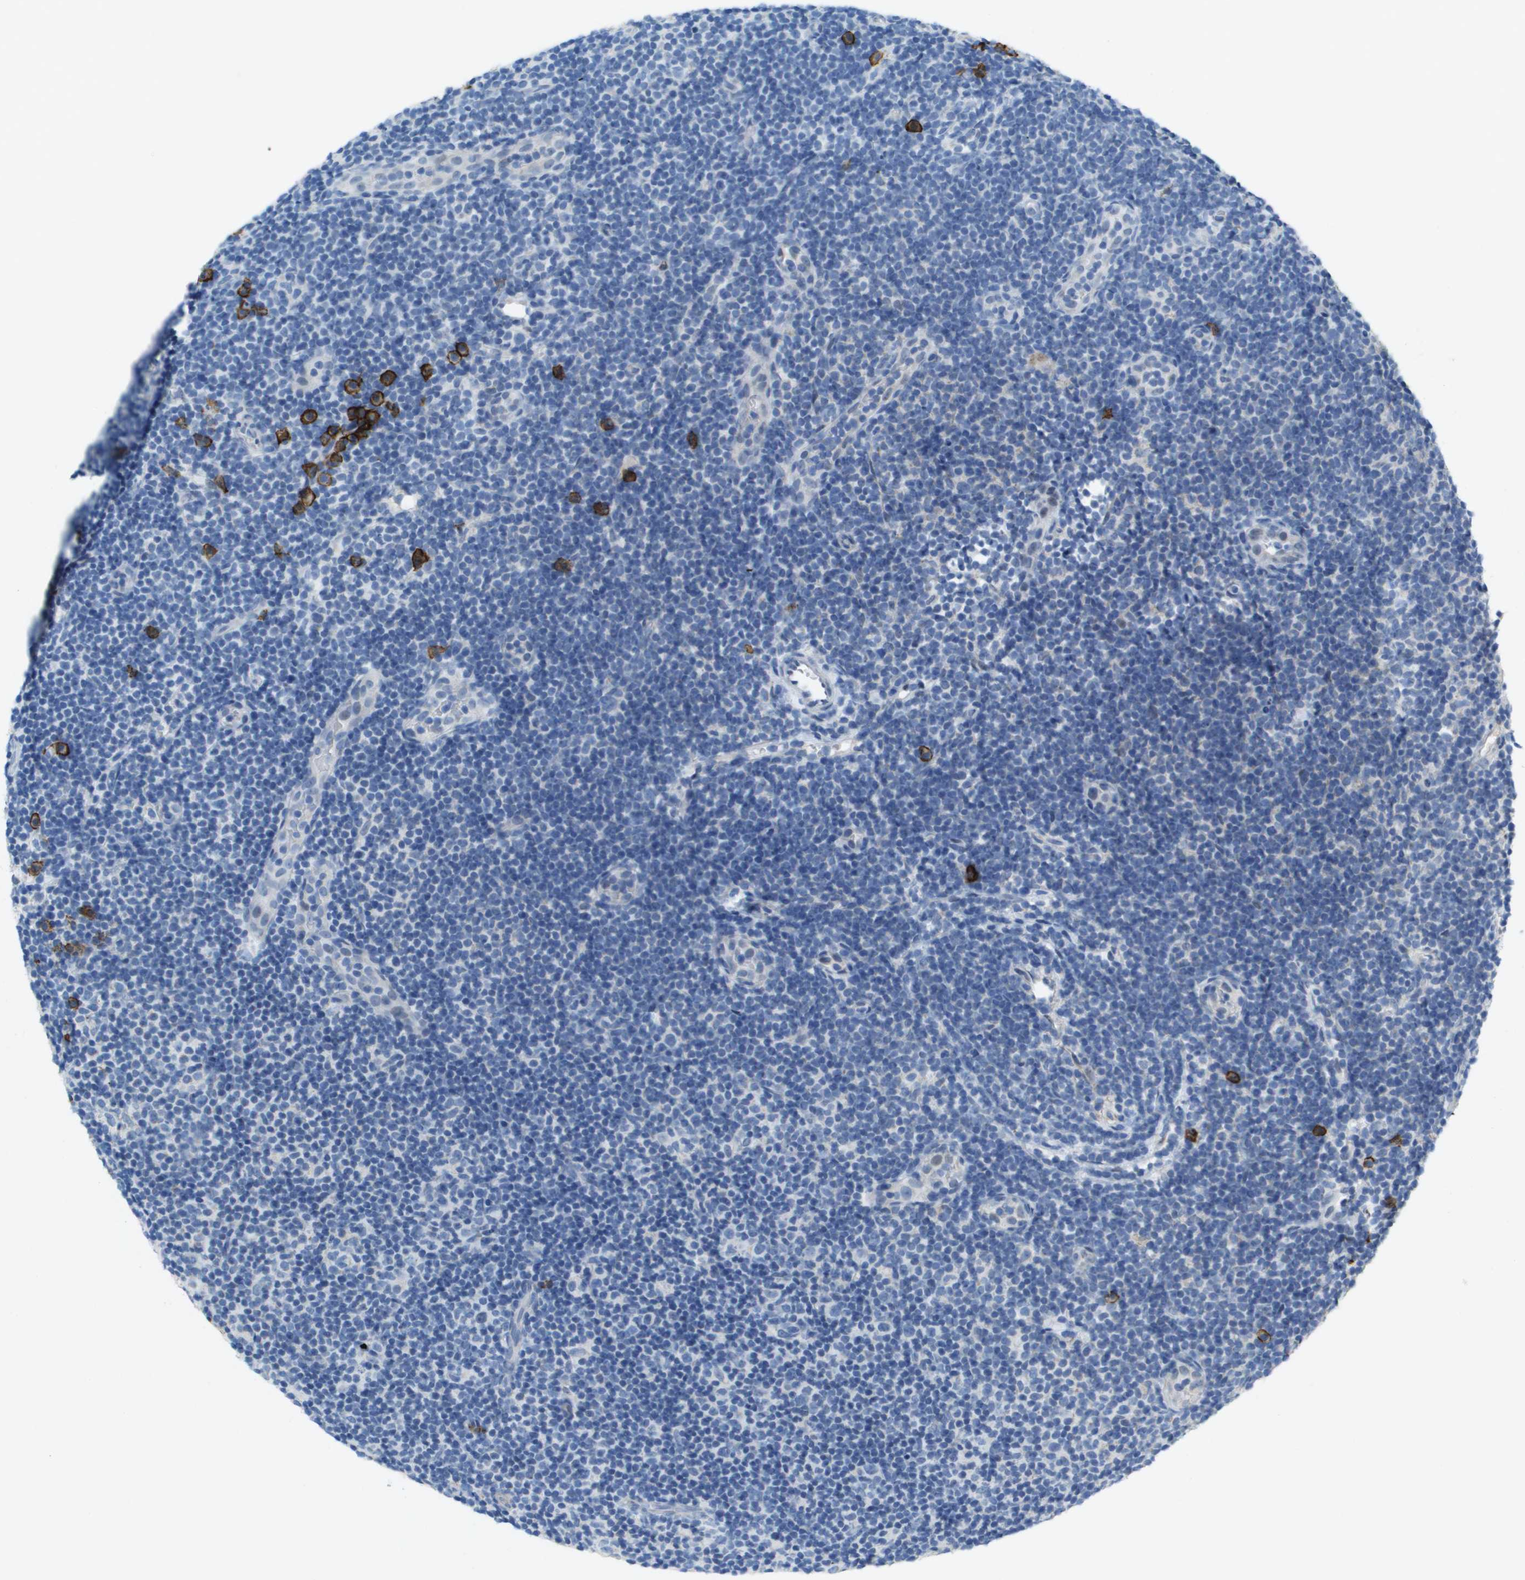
{"staining": {"intensity": "negative", "quantity": "none", "location": "none"}, "tissue": "lymphoma", "cell_type": "Tumor cells", "image_type": "cancer", "snomed": [{"axis": "morphology", "description": "Malignant lymphoma, non-Hodgkin's type, Low grade"}, {"axis": "topography", "description": "Lymph node"}], "caption": "Immunohistochemical staining of human lymphoma reveals no significant staining in tumor cells.", "gene": "SDC1", "patient": {"sex": "male", "age": 83}}